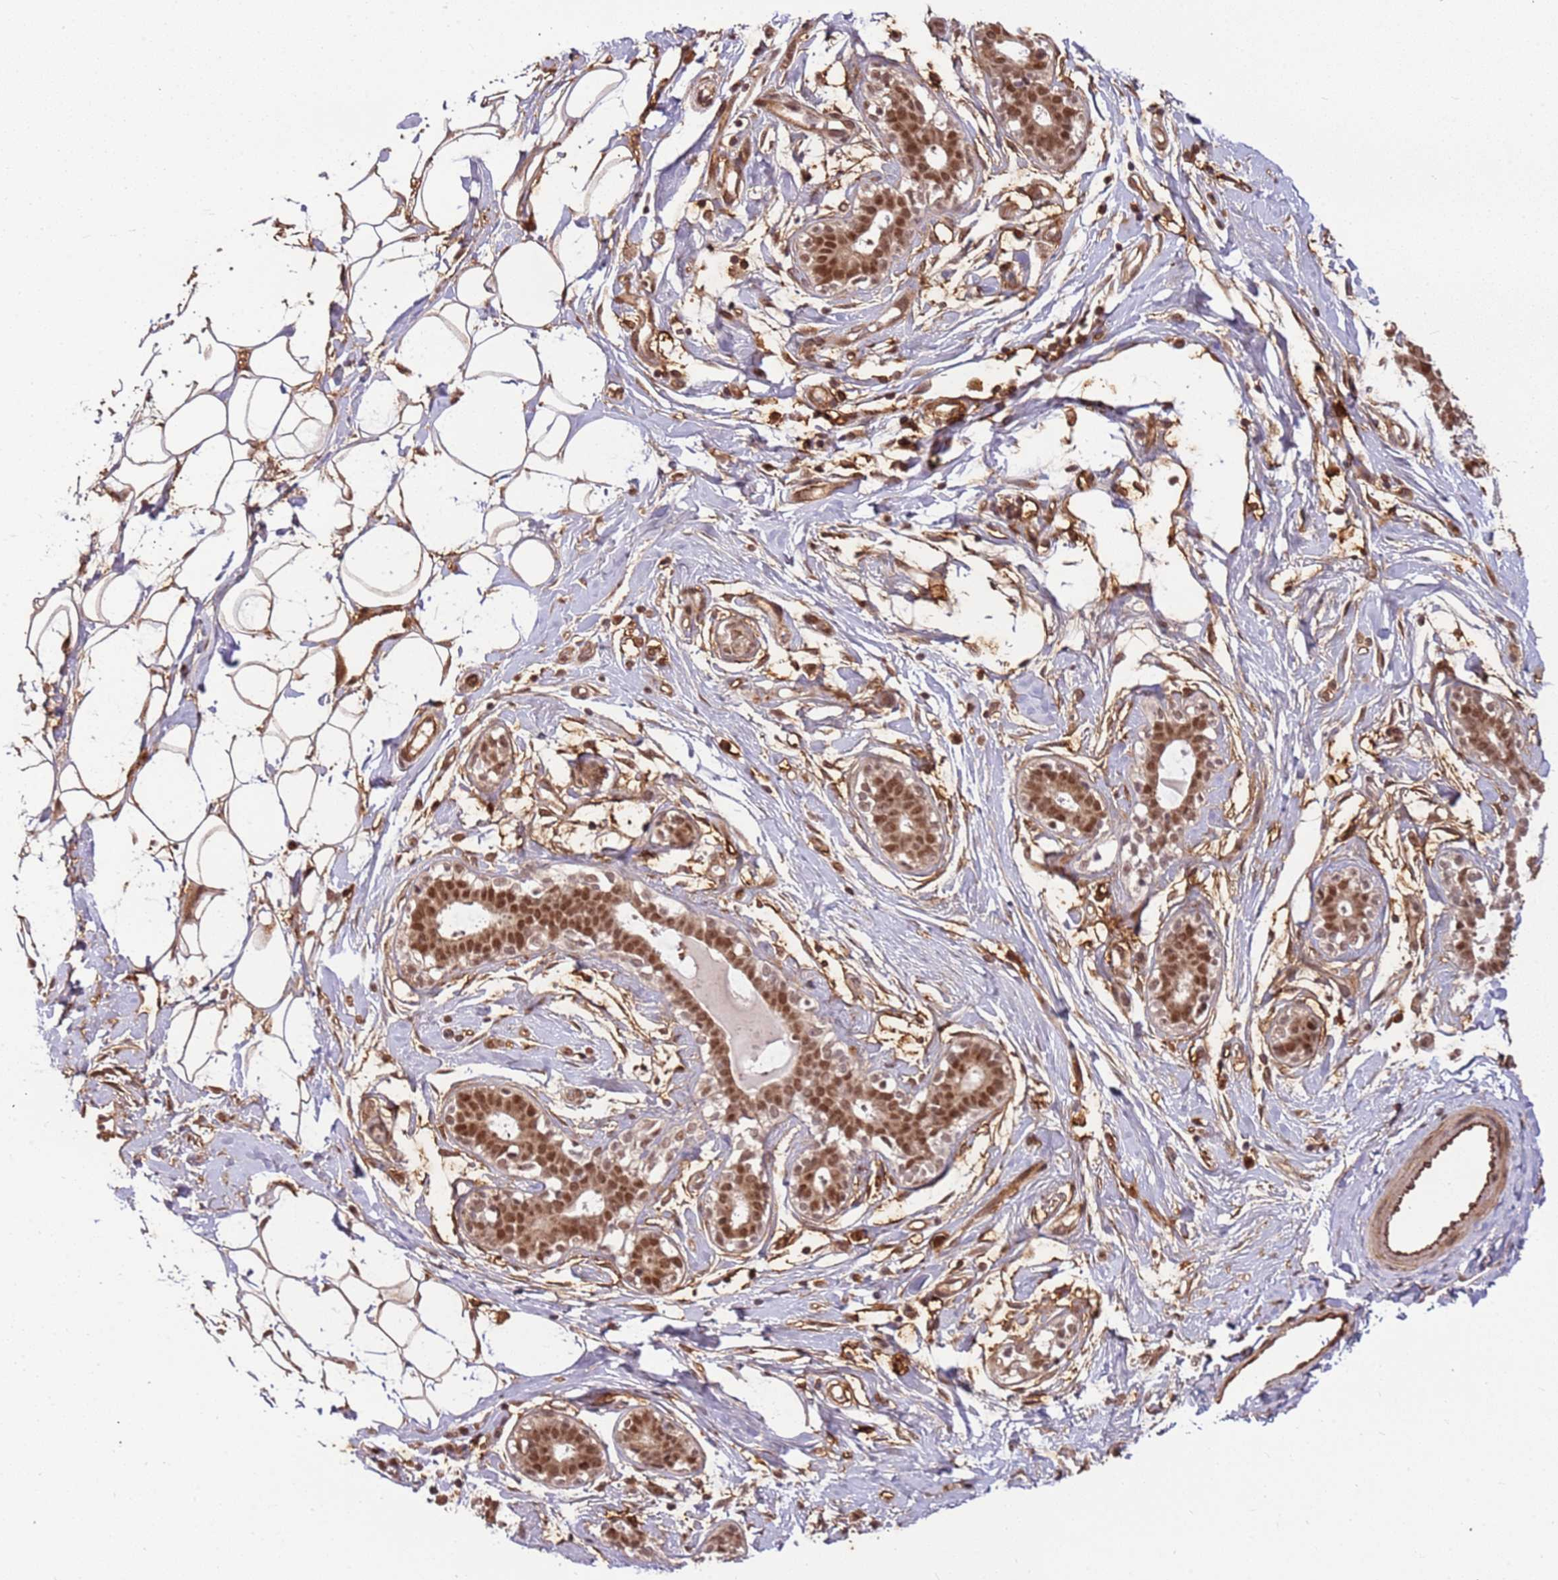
{"staining": {"intensity": "negative", "quantity": "none", "location": "none"}, "tissue": "adipose tissue", "cell_type": "Adipocytes", "image_type": "normal", "snomed": [{"axis": "morphology", "description": "Normal tissue, NOS"}, {"axis": "topography", "description": "Breast"}], "caption": "IHC micrograph of unremarkable adipose tissue stained for a protein (brown), which shows no expression in adipocytes.", "gene": "POLR3H", "patient": {"sex": "female", "age": 26}}